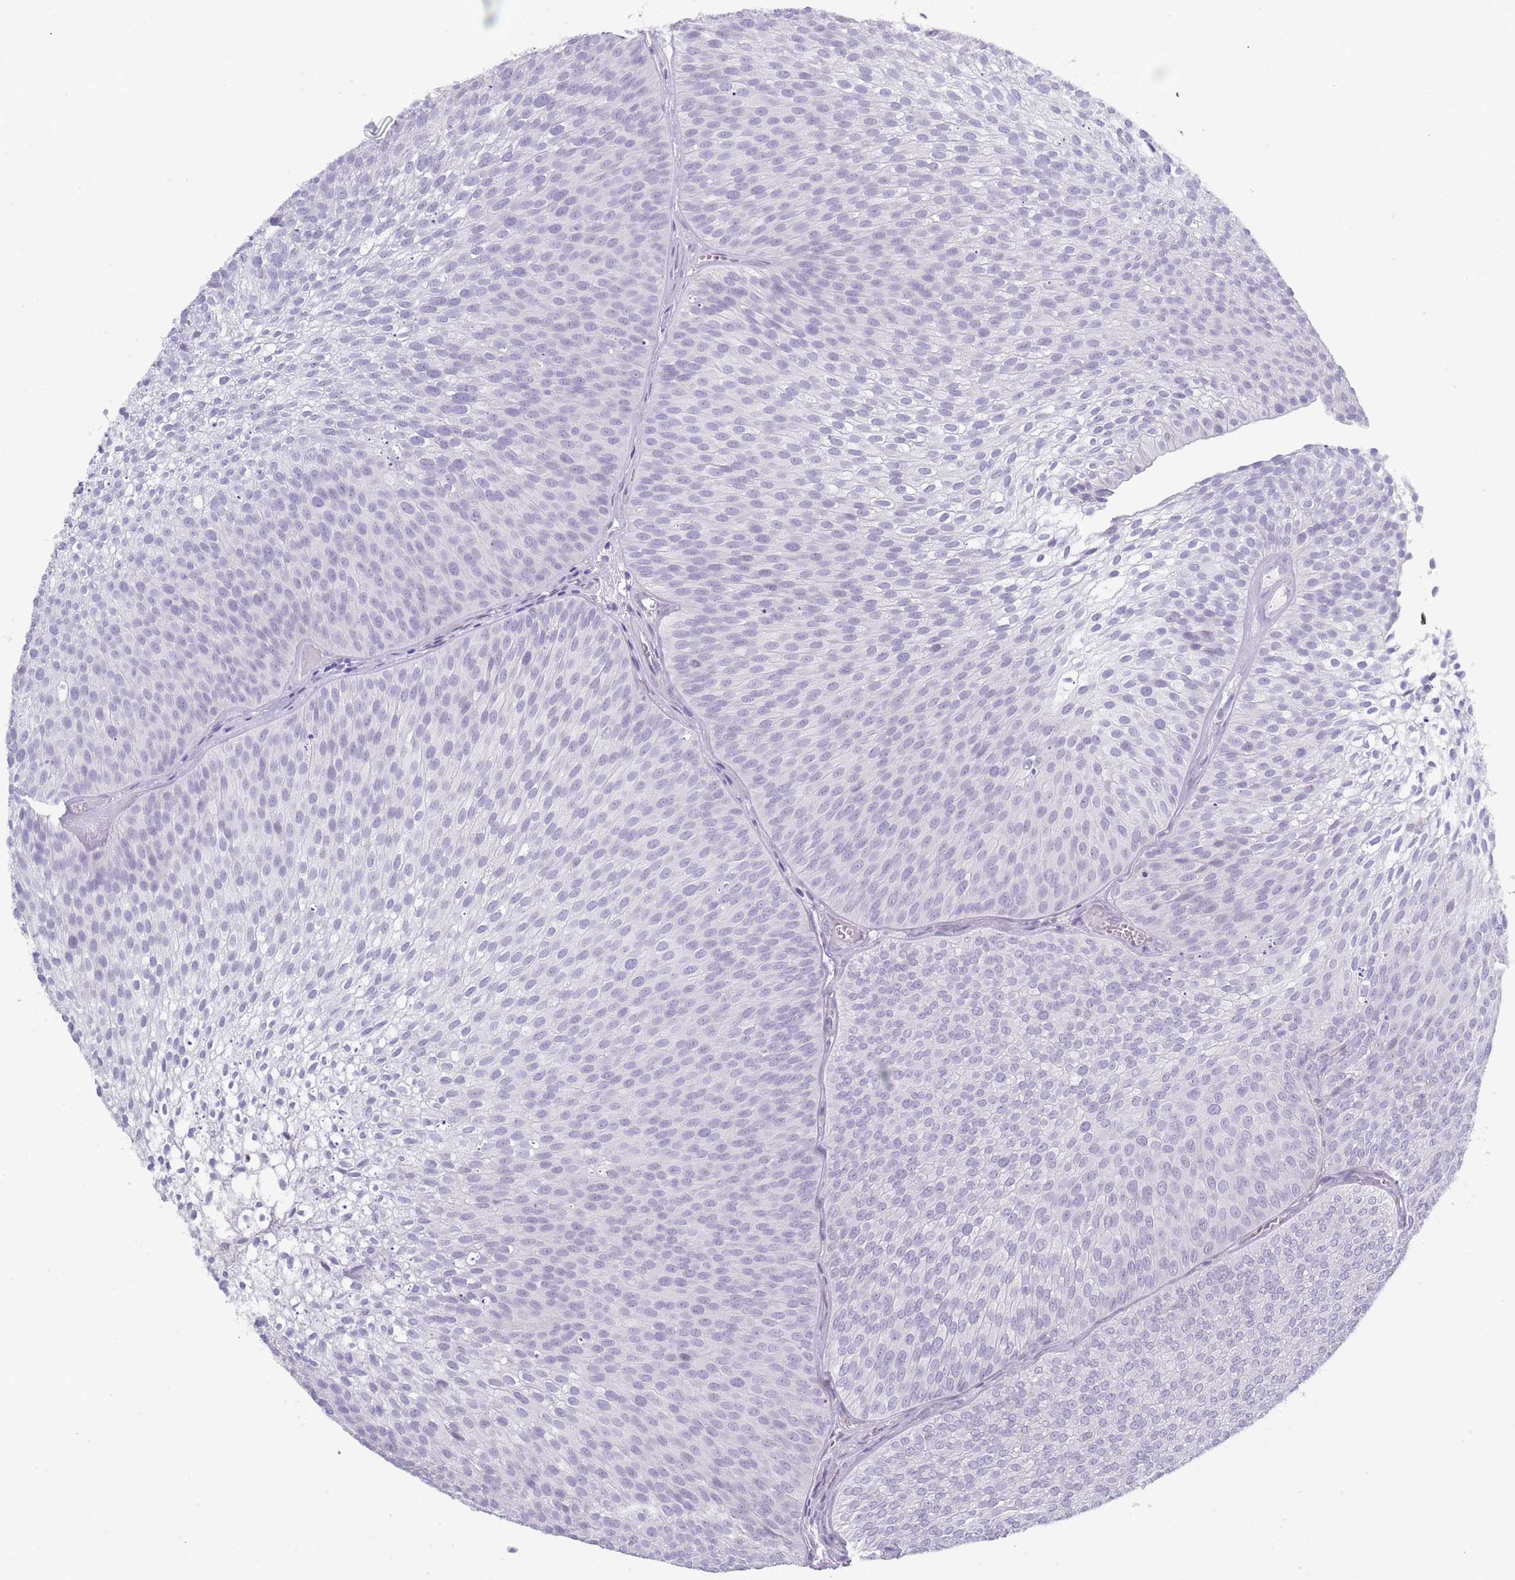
{"staining": {"intensity": "negative", "quantity": "none", "location": "none"}, "tissue": "urothelial cancer", "cell_type": "Tumor cells", "image_type": "cancer", "snomed": [{"axis": "morphology", "description": "Urothelial carcinoma, Low grade"}, {"axis": "topography", "description": "Urinary bladder"}], "caption": "A high-resolution photomicrograph shows IHC staining of urothelial cancer, which exhibits no significant positivity in tumor cells. The staining was performed using DAB to visualize the protein expression in brown, while the nuclei were stained in blue with hematoxylin (Magnification: 20x).", "gene": "ROS1", "patient": {"sex": "male", "age": 91}}